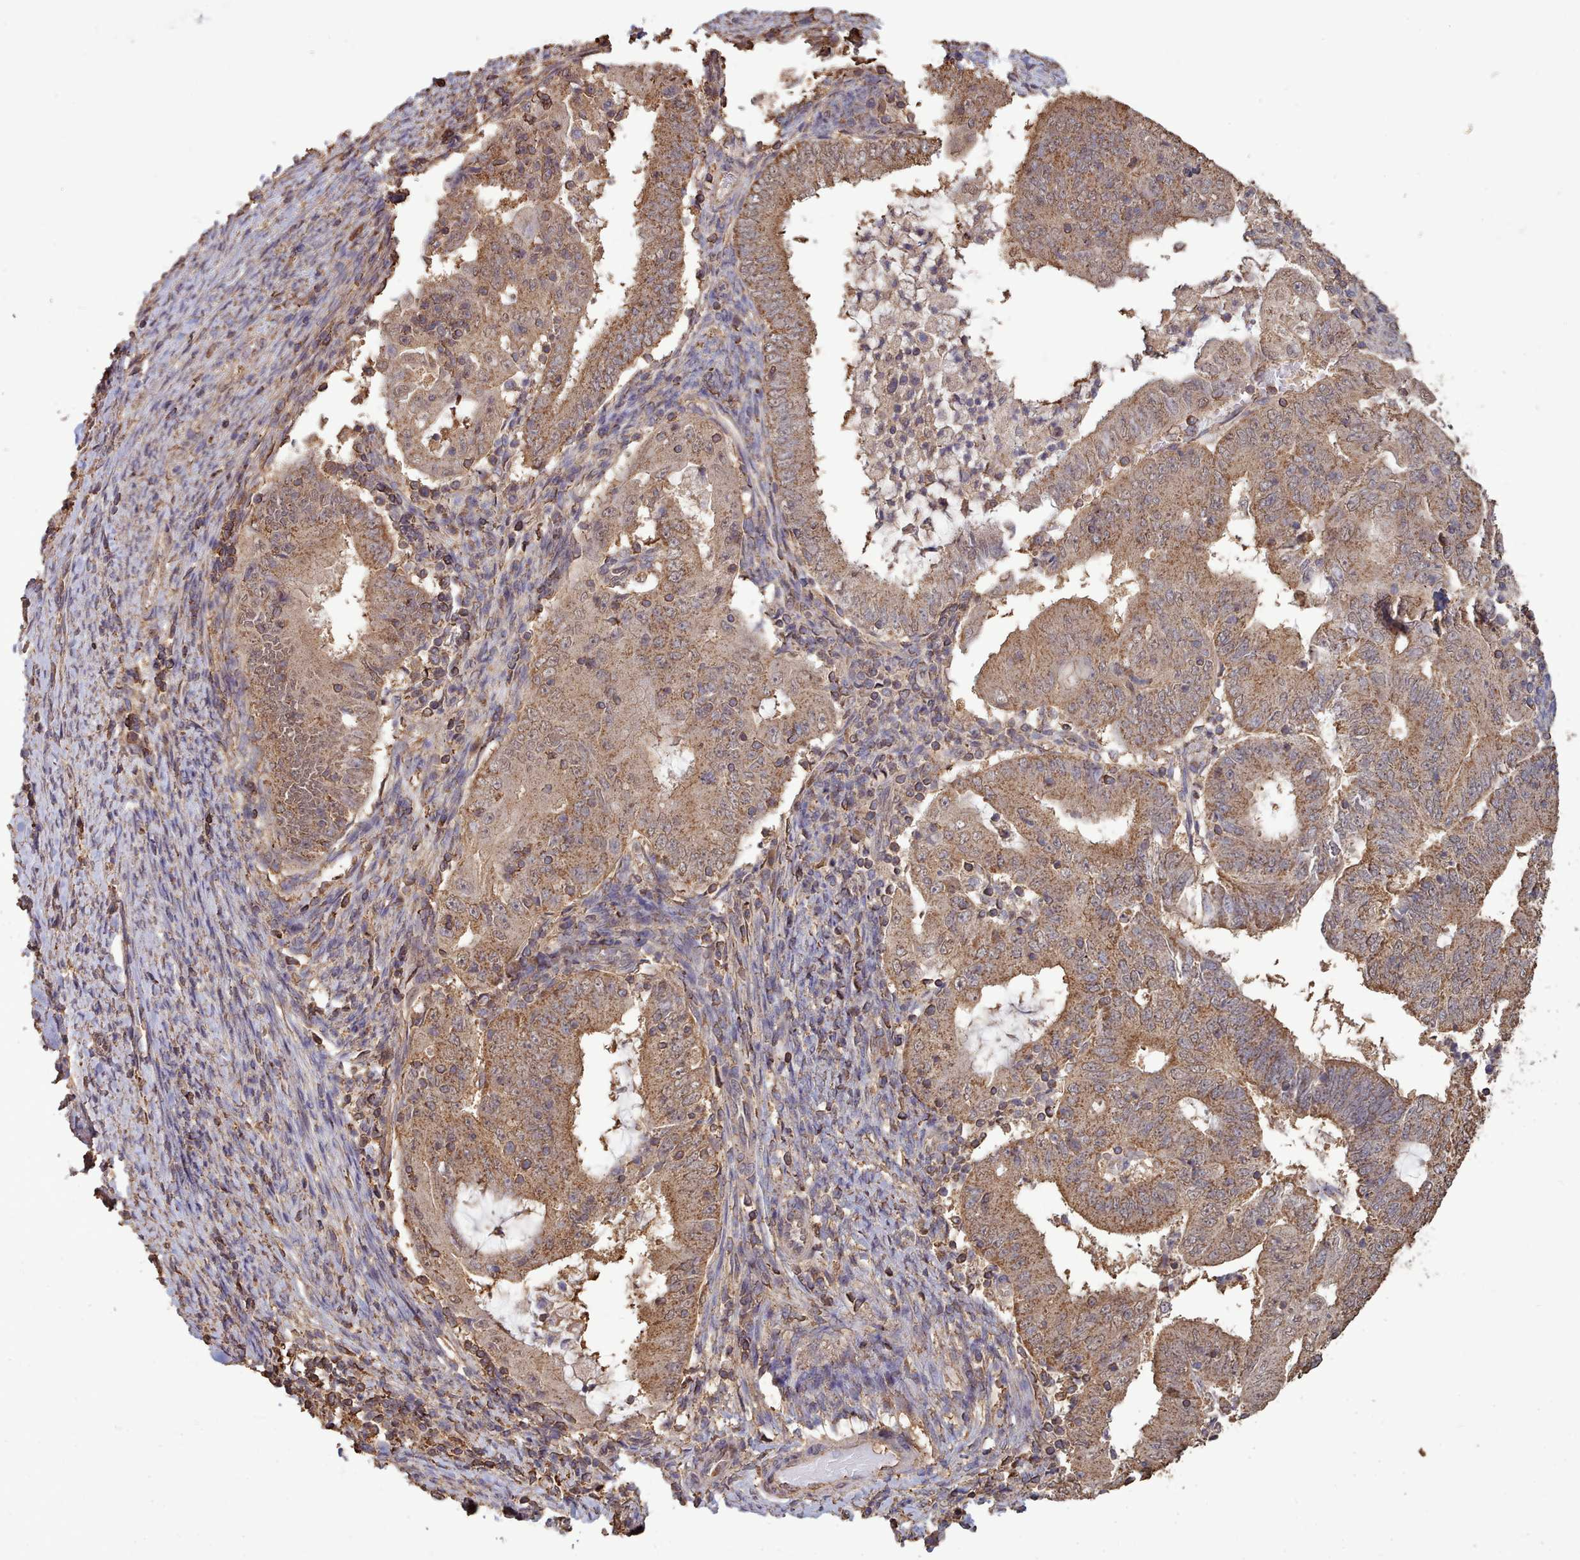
{"staining": {"intensity": "moderate", "quantity": ">75%", "location": "cytoplasmic/membranous"}, "tissue": "endometrial cancer", "cell_type": "Tumor cells", "image_type": "cancer", "snomed": [{"axis": "morphology", "description": "Adenocarcinoma, NOS"}, {"axis": "topography", "description": "Endometrium"}], "caption": "Immunohistochemical staining of endometrial adenocarcinoma displays moderate cytoplasmic/membranous protein expression in about >75% of tumor cells.", "gene": "METRN", "patient": {"sex": "female", "age": 70}}